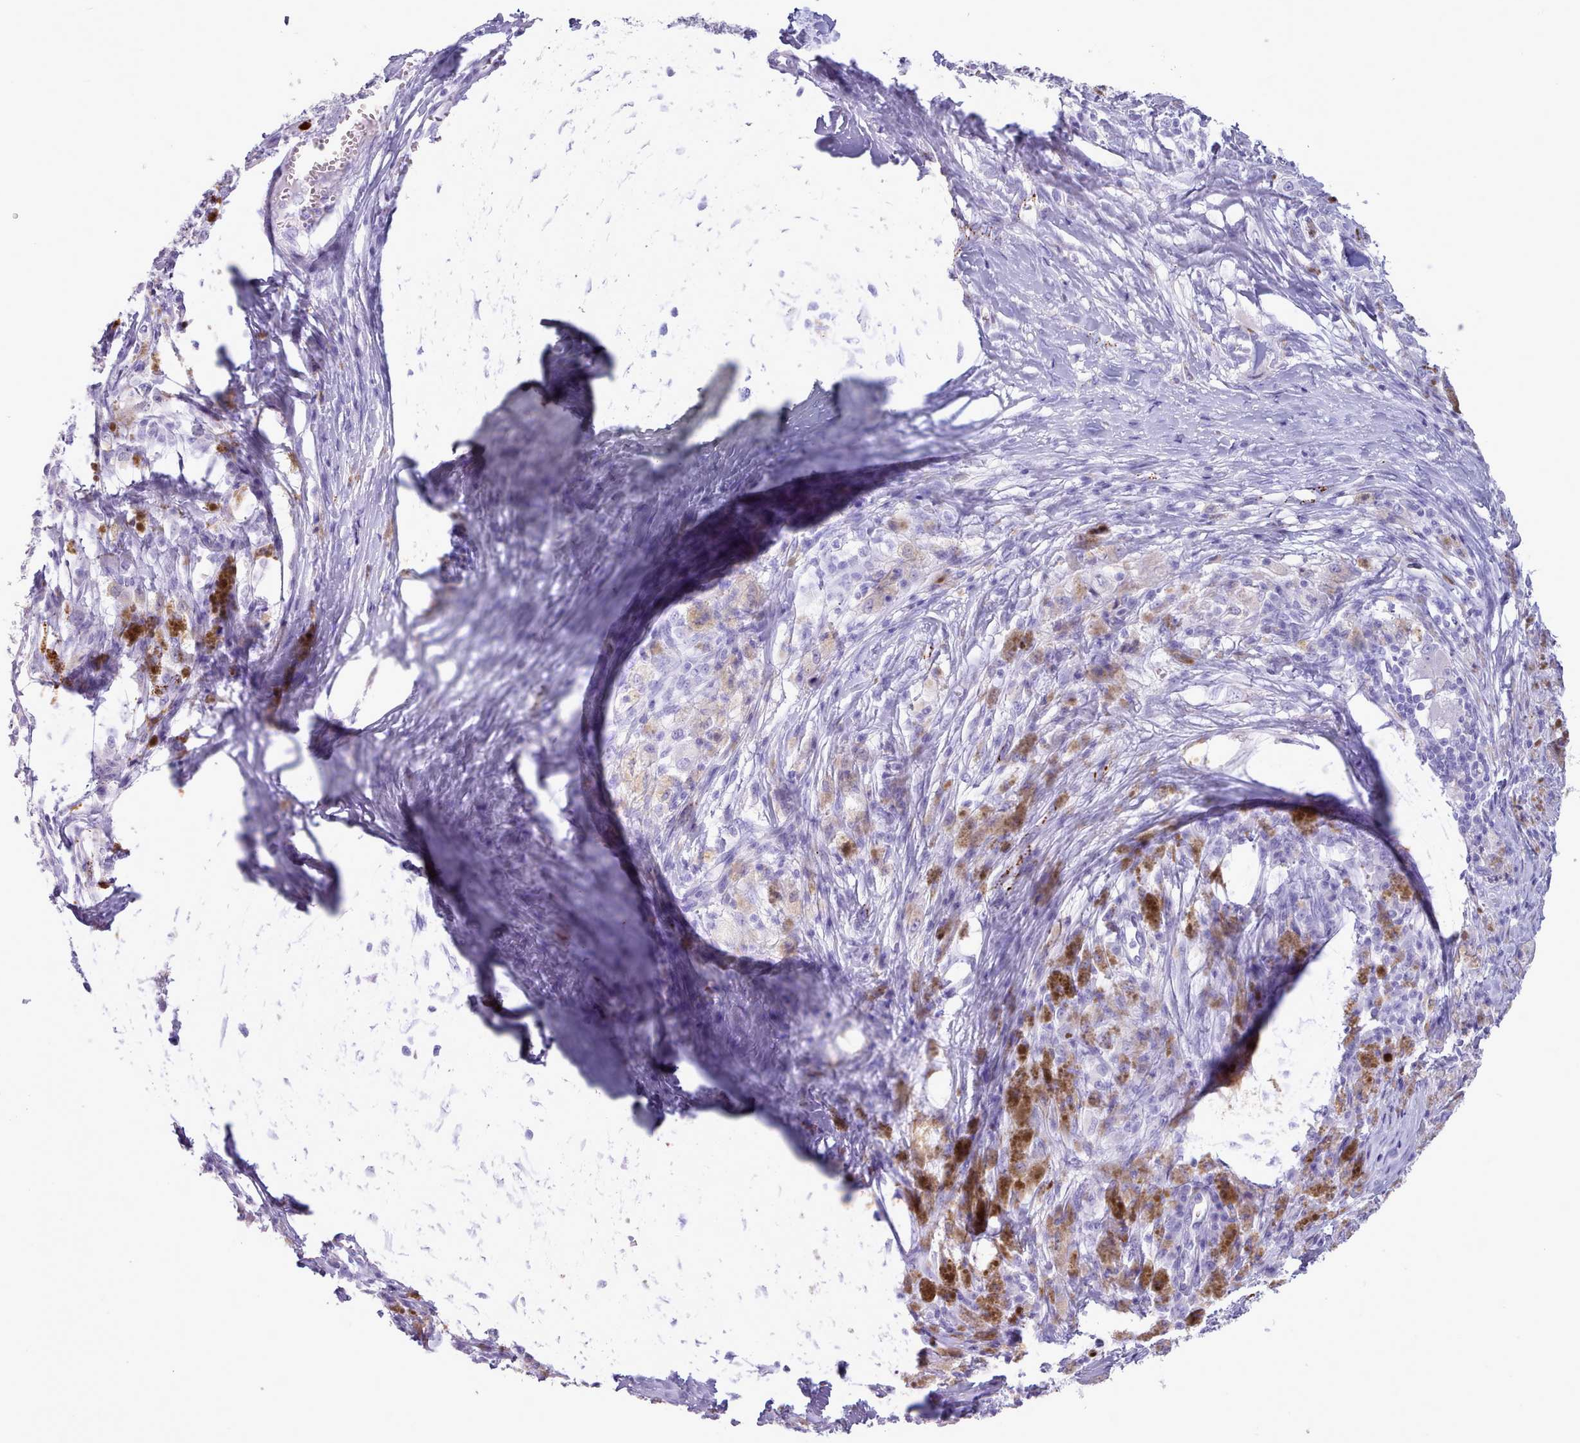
{"staining": {"intensity": "negative", "quantity": "none", "location": "none"}, "tissue": "melanoma", "cell_type": "Tumor cells", "image_type": "cancer", "snomed": [{"axis": "morphology", "description": "Malignant melanoma, NOS"}, {"axis": "topography", "description": "Skin"}], "caption": "The image demonstrates no staining of tumor cells in malignant melanoma.", "gene": "GAA", "patient": {"sex": "female", "age": 52}}